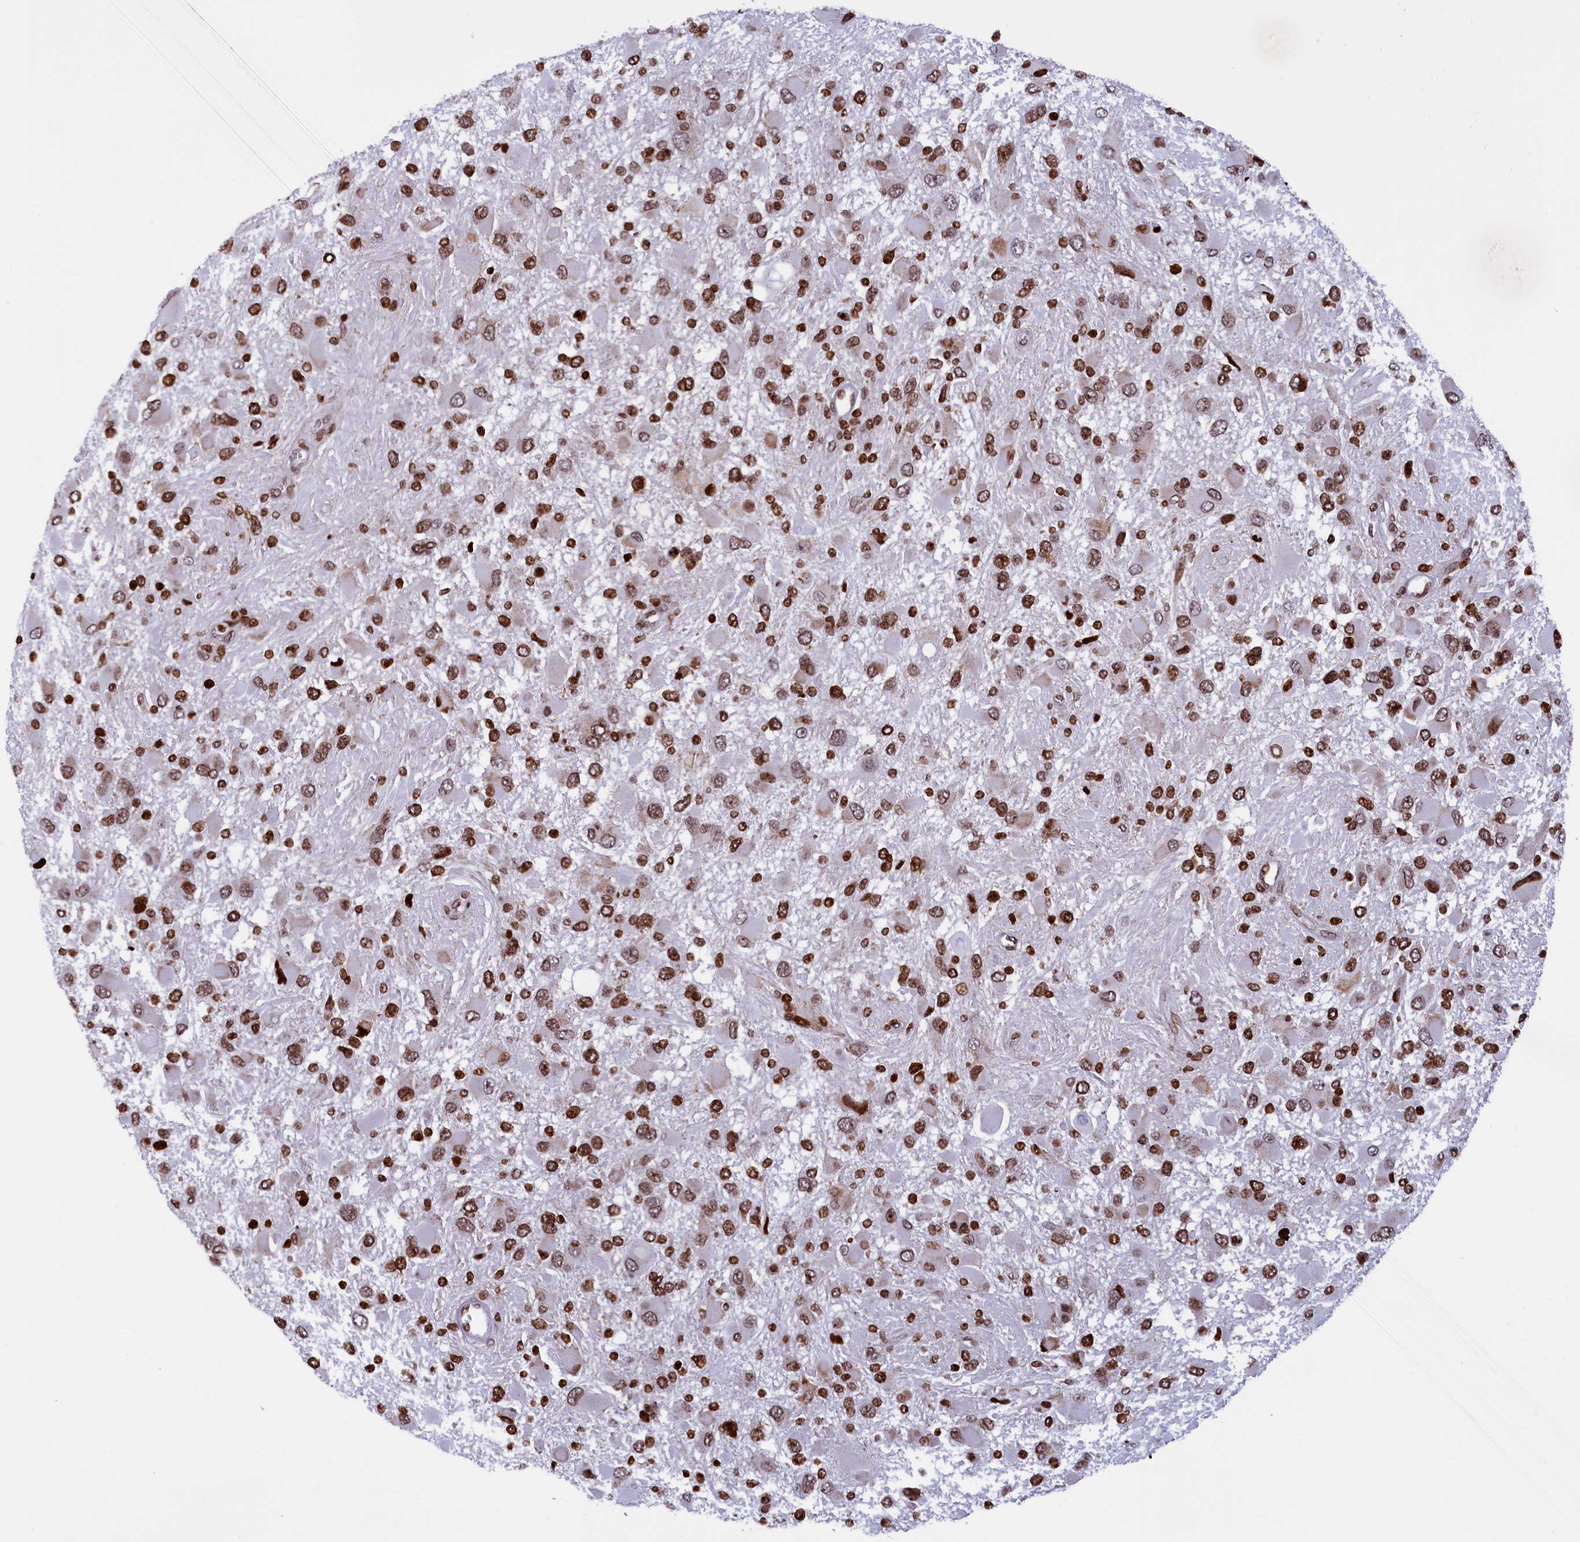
{"staining": {"intensity": "moderate", "quantity": ">75%", "location": "nuclear"}, "tissue": "glioma", "cell_type": "Tumor cells", "image_type": "cancer", "snomed": [{"axis": "morphology", "description": "Glioma, malignant, High grade"}, {"axis": "topography", "description": "Brain"}], "caption": "This histopathology image displays glioma stained with immunohistochemistry to label a protein in brown. The nuclear of tumor cells show moderate positivity for the protein. Nuclei are counter-stained blue.", "gene": "TIMM29", "patient": {"sex": "male", "age": 53}}